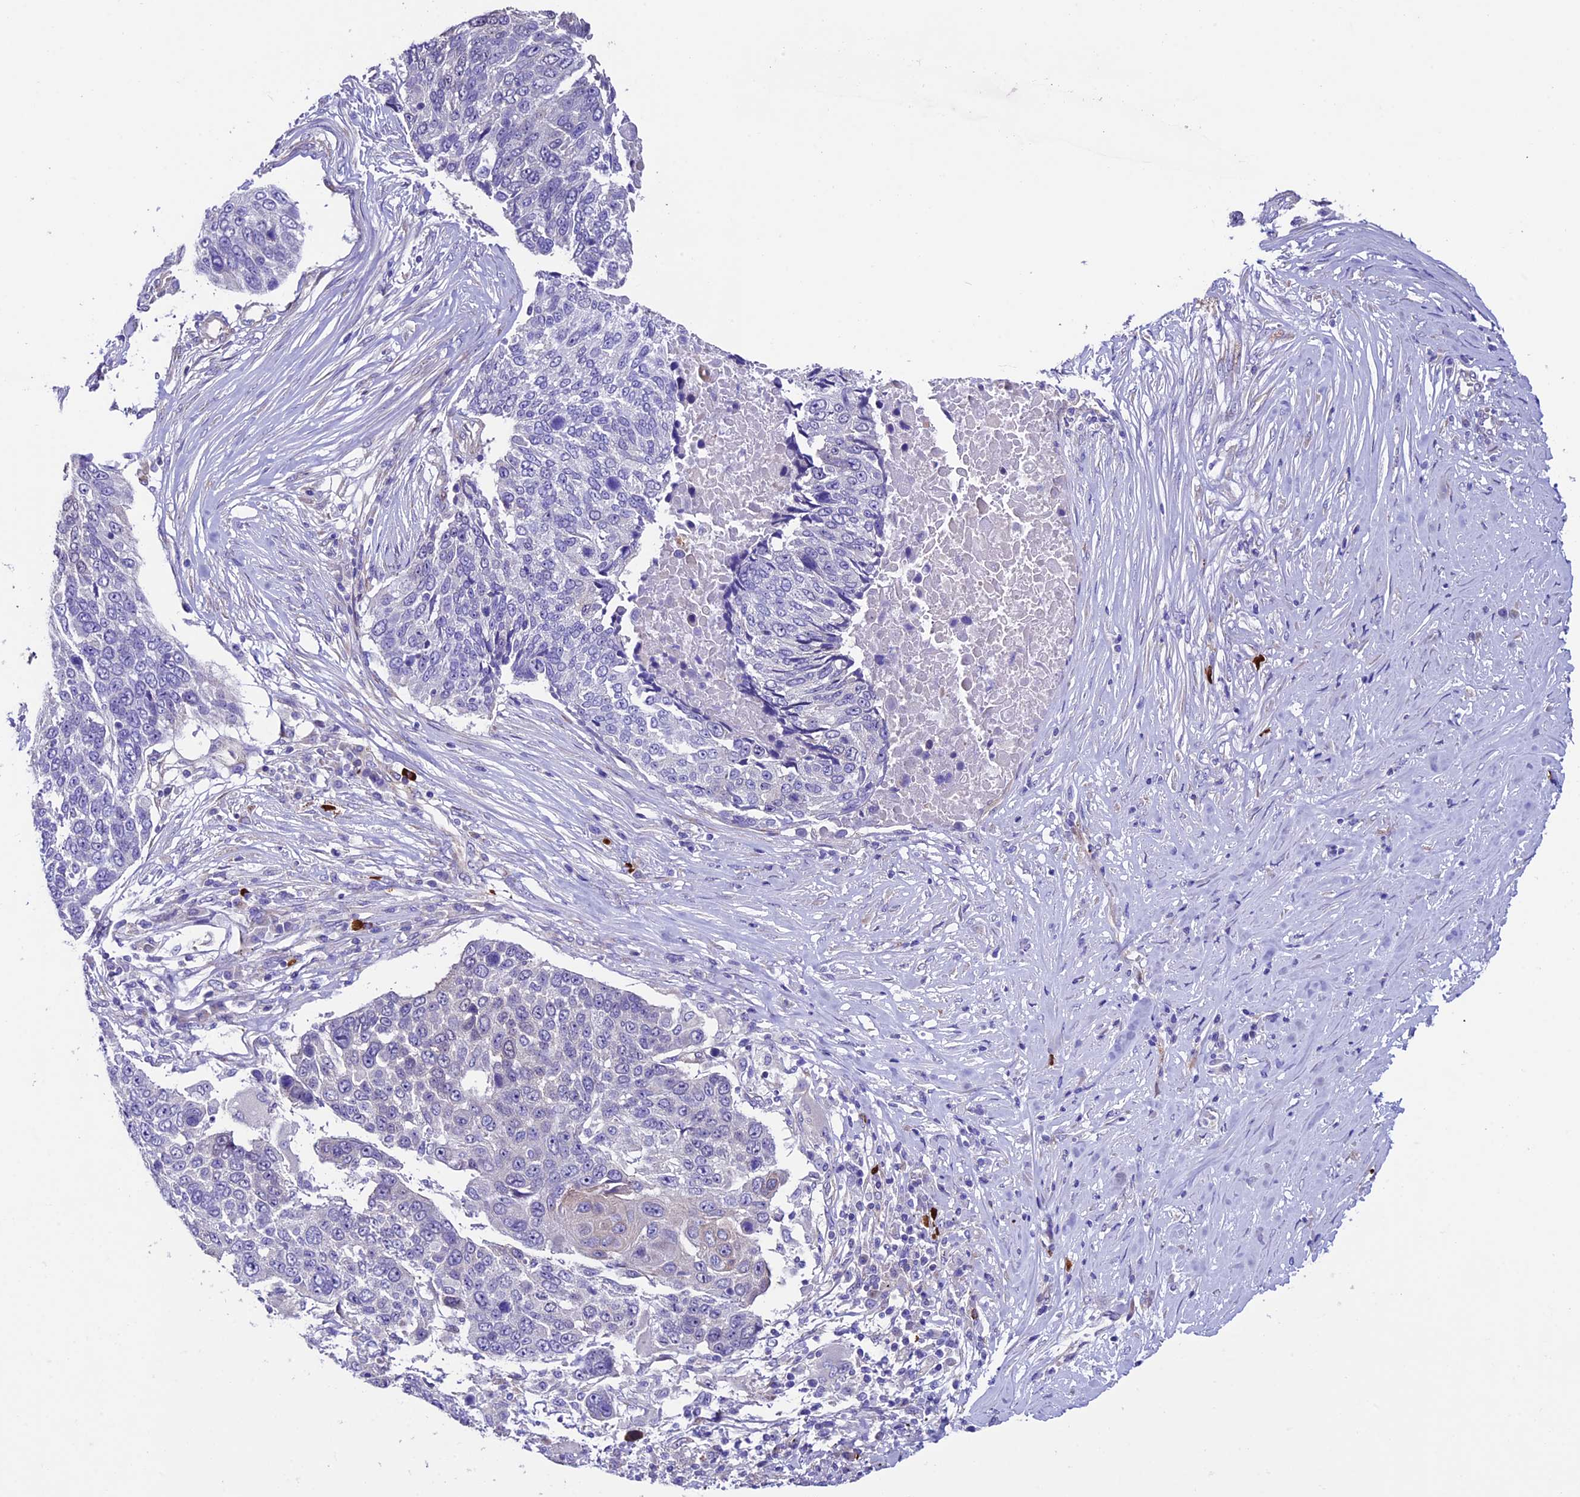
{"staining": {"intensity": "negative", "quantity": "none", "location": "none"}, "tissue": "lung cancer", "cell_type": "Tumor cells", "image_type": "cancer", "snomed": [{"axis": "morphology", "description": "Squamous cell carcinoma, NOS"}, {"axis": "topography", "description": "Lung"}], "caption": "Immunohistochemistry (IHC) of lung cancer shows no expression in tumor cells.", "gene": "TMEM171", "patient": {"sex": "male", "age": 66}}